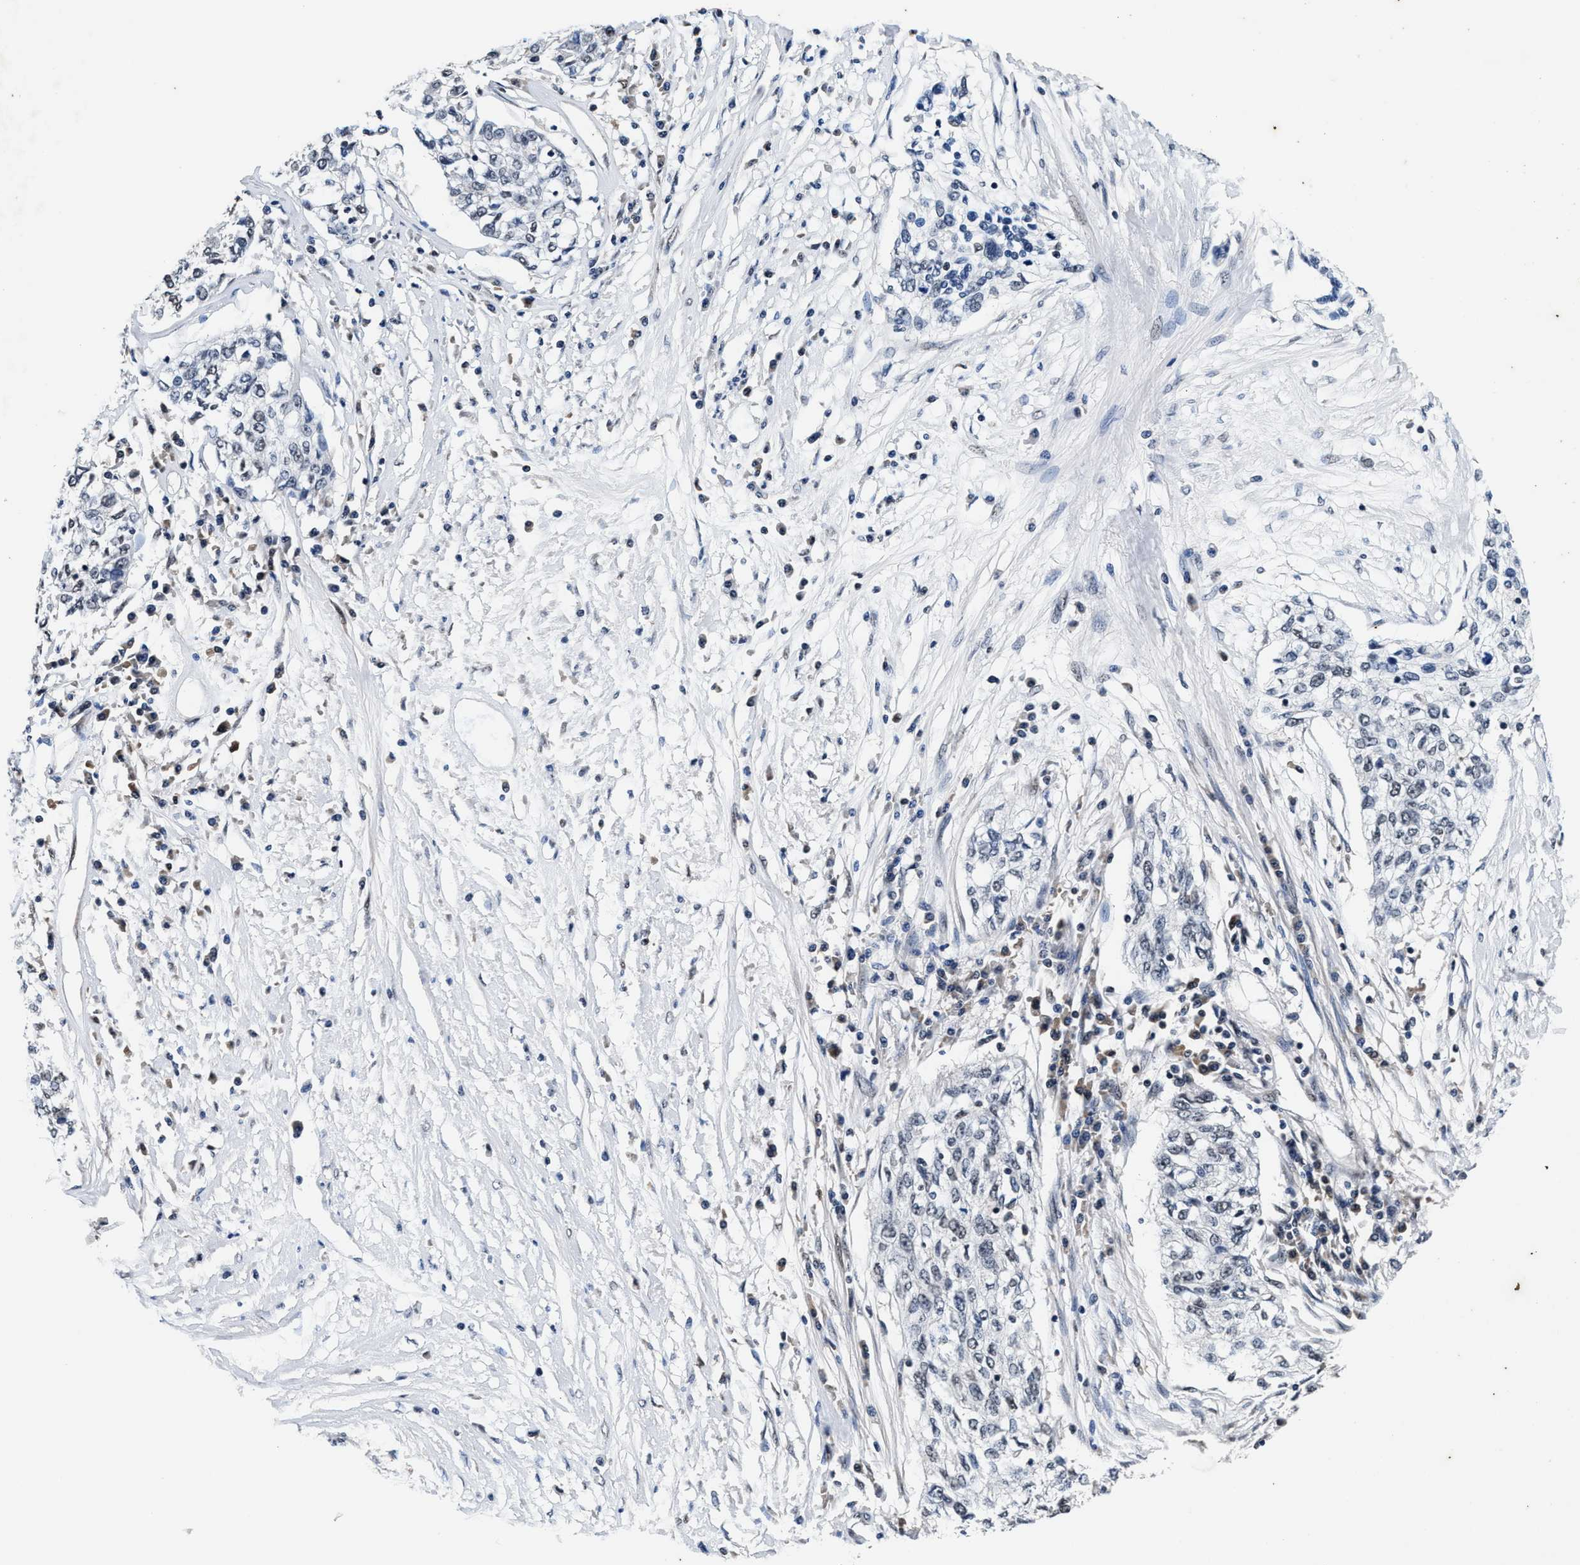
{"staining": {"intensity": "weak", "quantity": "<25%", "location": "nuclear"}, "tissue": "cervical cancer", "cell_type": "Tumor cells", "image_type": "cancer", "snomed": [{"axis": "morphology", "description": "Squamous cell carcinoma, NOS"}, {"axis": "topography", "description": "Cervix"}], "caption": "Tumor cells show no significant protein expression in cervical cancer (squamous cell carcinoma).", "gene": "USP16", "patient": {"sex": "female", "age": 57}}